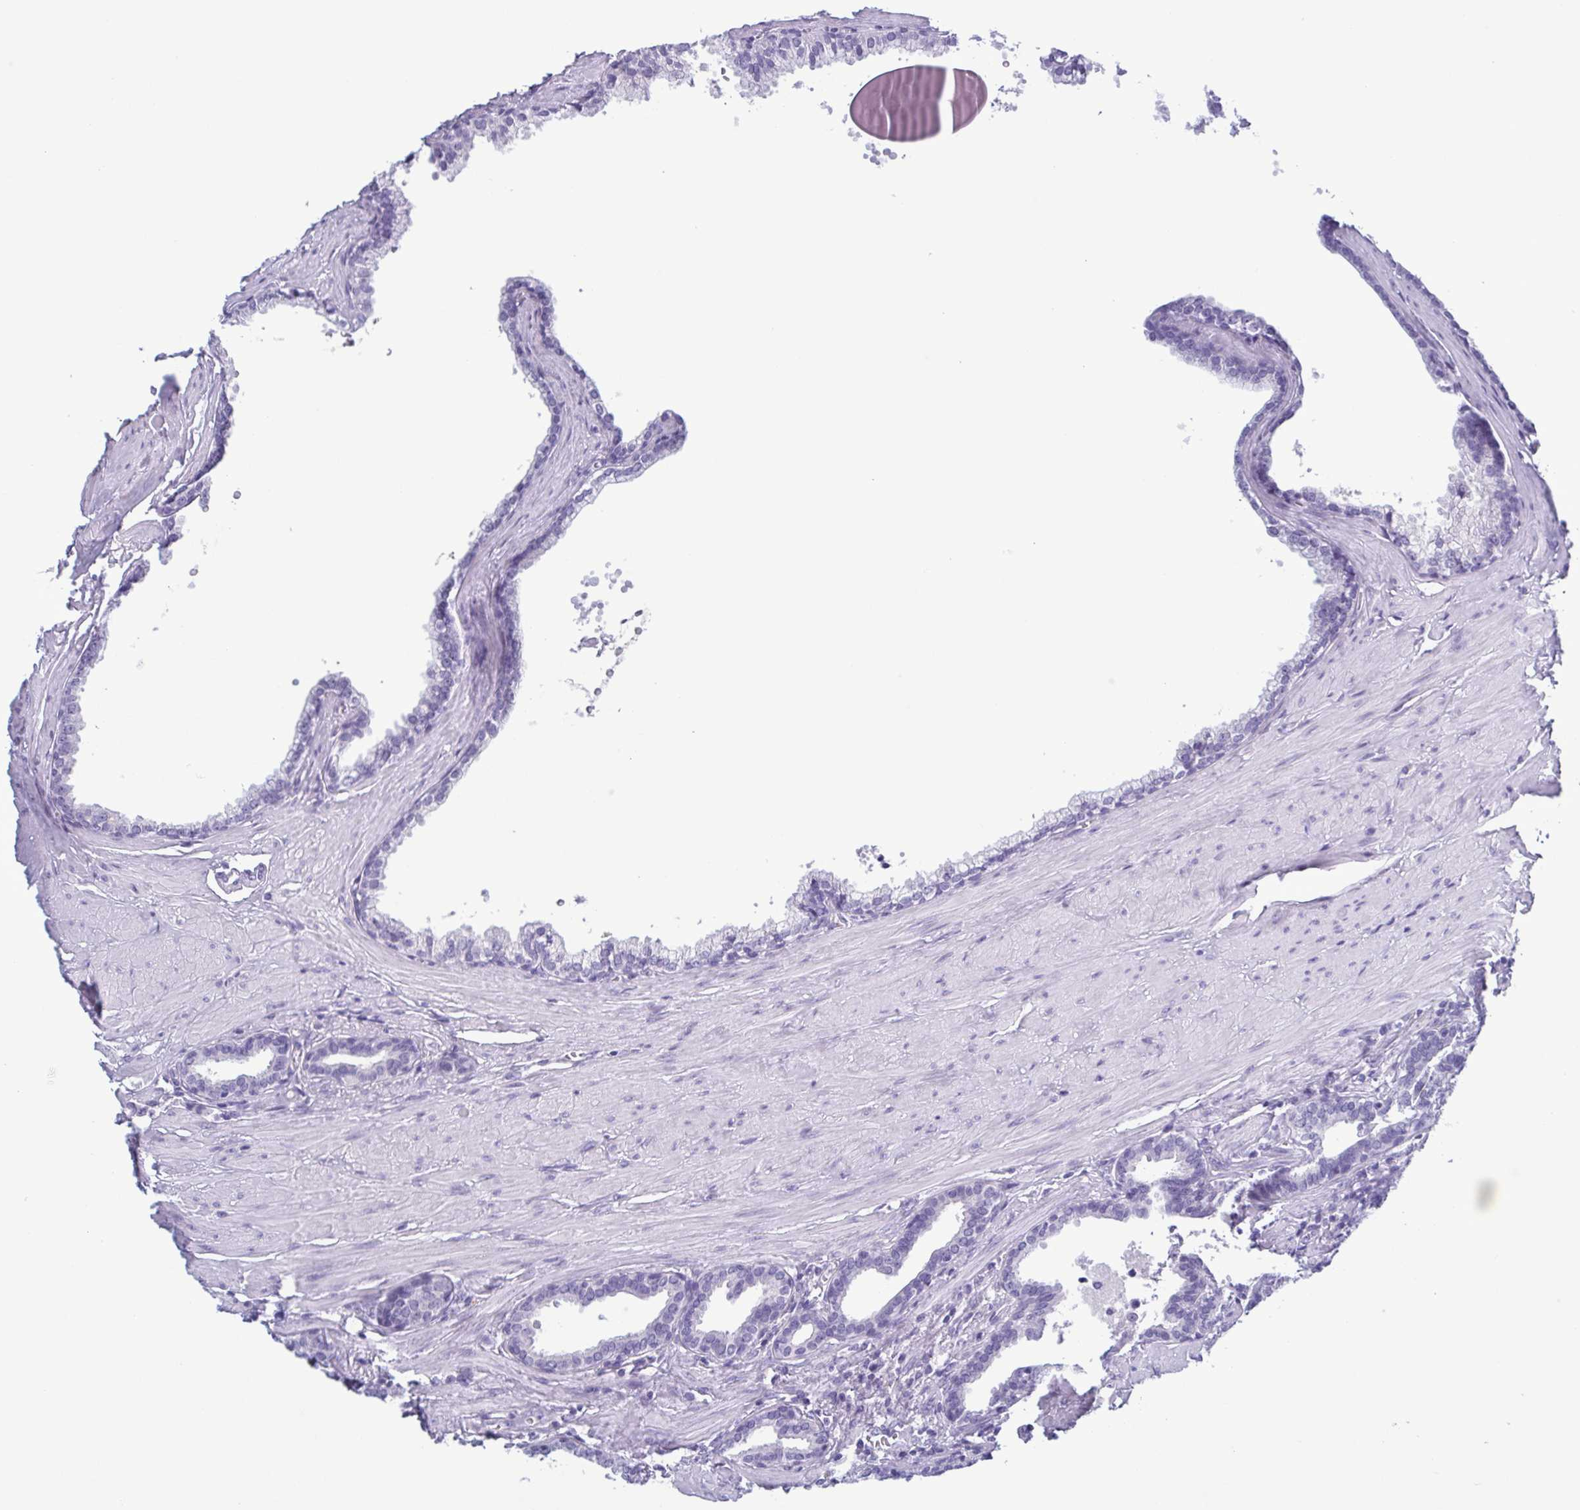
{"staining": {"intensity": "negative", "quantity": "none", "location": "none"}, "tissue": "prostate", "cell_type": "Glandular cells", "image_type": "normal", "snomed": [{"axis": "morphology", "description": "Normal tissue, NOS"}, {"axis": "topography", "description": "Prostate"}, {"axis": "topography", "description": "Peripheral nerve tissue"}], "caption": "Prostate stained for a protein using immunohistochemistry exhibits no positivity glandular cells.", "gene": "INAFM1", "patient": {"sex": "male", "age": 55}}